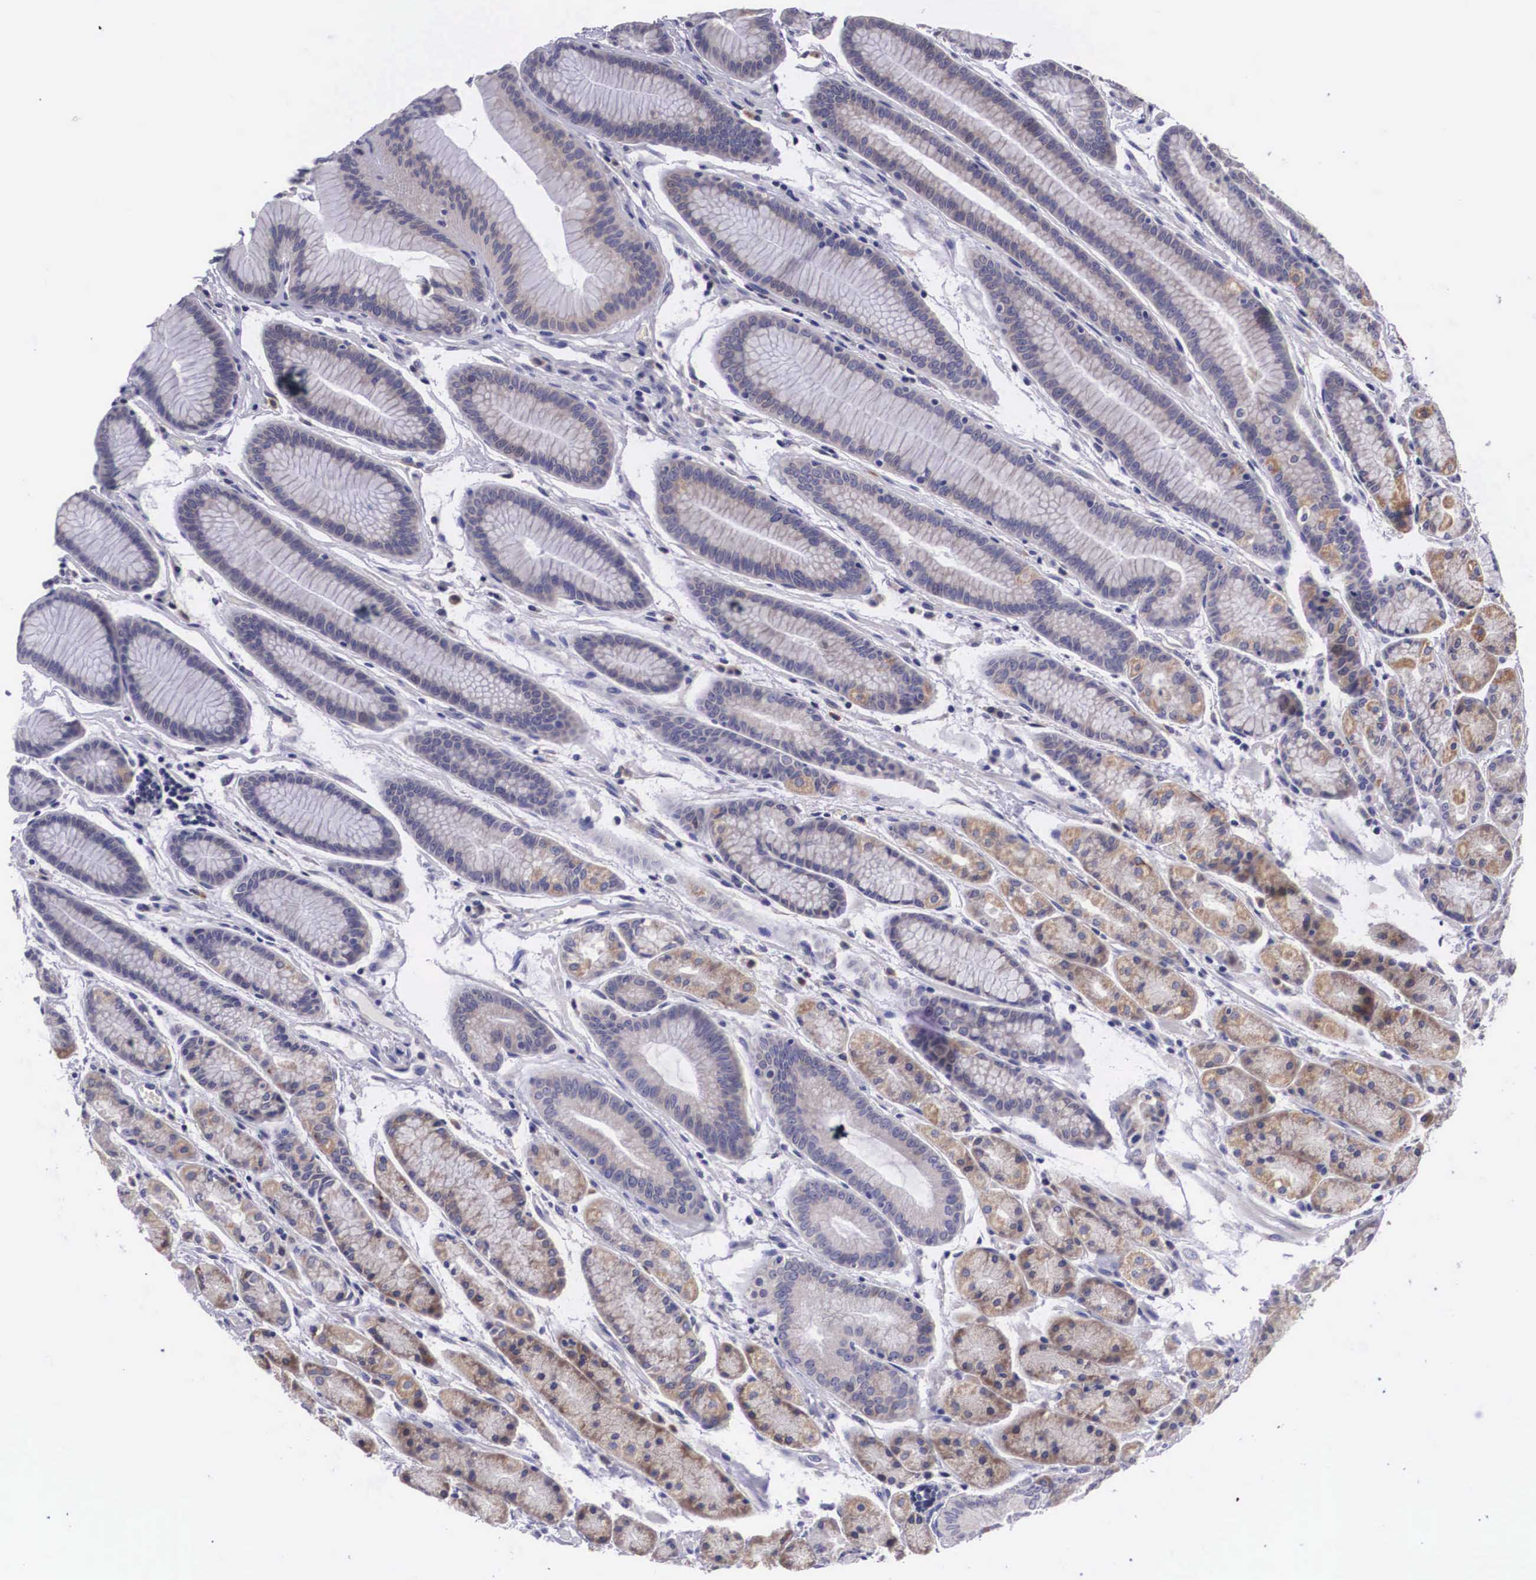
{"staining": {"intensity": "weak", "quantity": "25%-75%", "location": "cytoplasmic/membranous"}, "tissue": "stomach", "cell_type": "Glandular cells", "image_type": "normal", "snomed": [{"axis": "morphology", "description": "Normal tissue, NOS"}, {"axis": "topography", "description": "Stomach, upper"}], "caption": "Stomach stained with DAB immunohistochemistry (IHC) exhibits low levels of weak cytoplasmic/membranous staining in approximately 25%-75% of glandular cells.", "gene": "ARG2", "patient": {"sex": "male", "age": 72}}